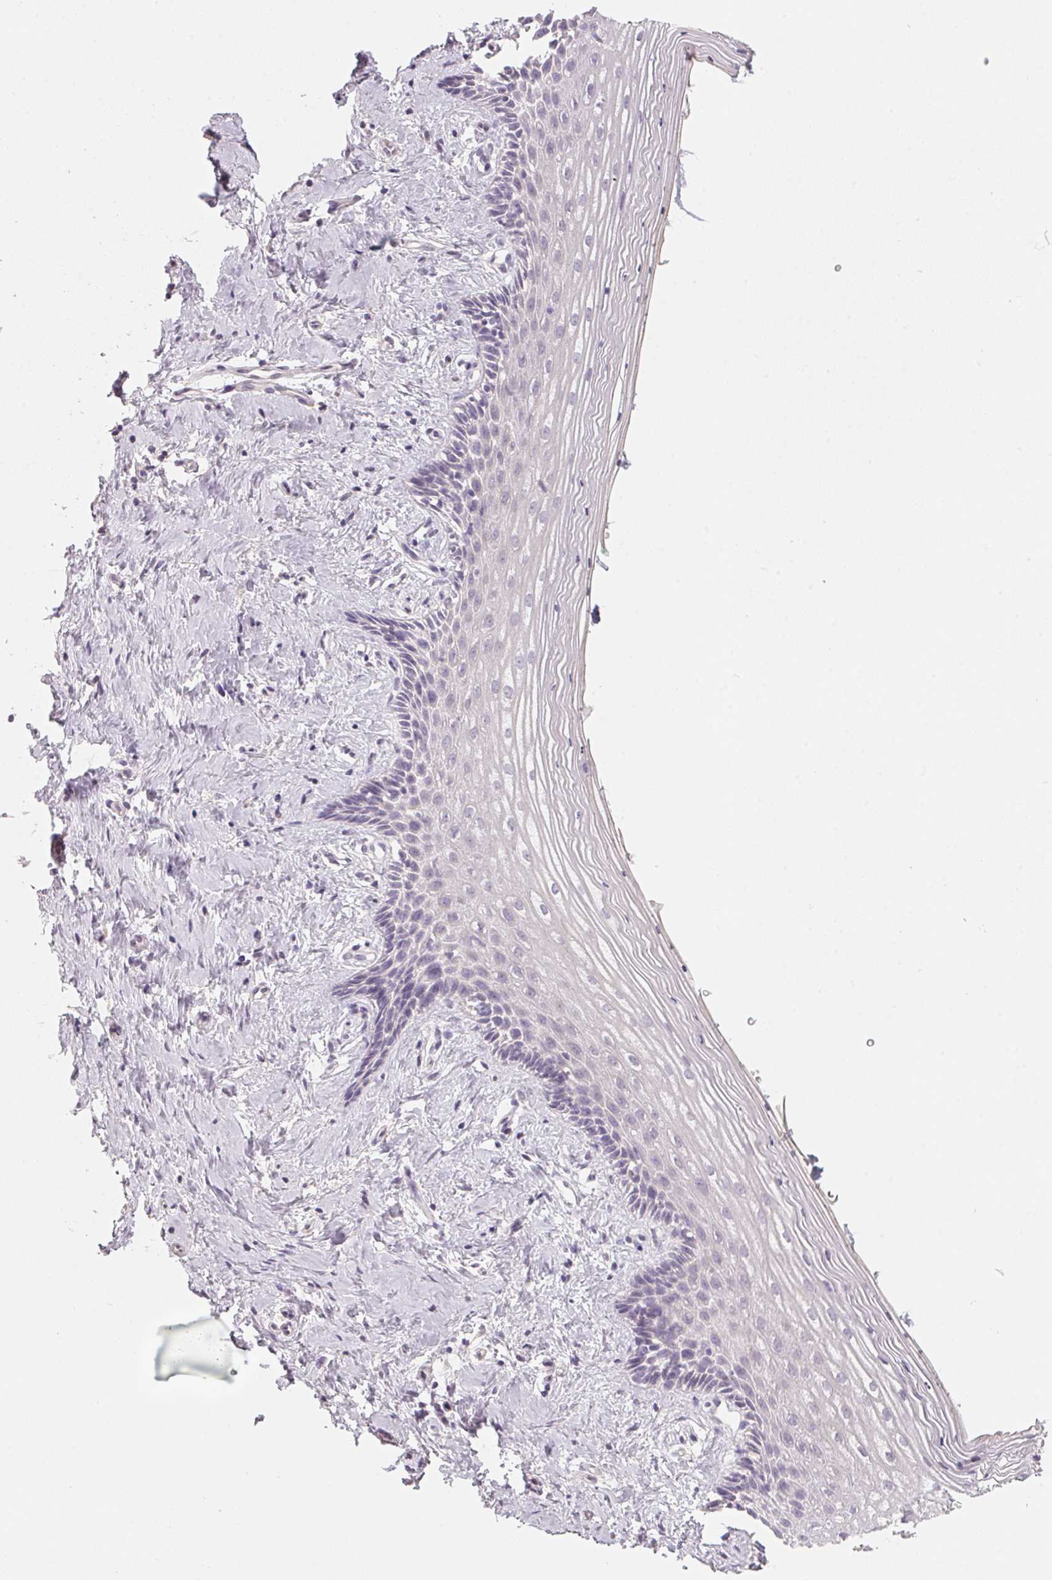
{"staining": {"intensity": "negative", "quantity": "none", "location": "none"}, "tissue": "vagina", "cell_type": "Squamous epithelial cells", "image_type": "normal", "snomed": [{"axis": "morphology", "description": "Normal tissue, NOS"}, {"axis": "topography", "description": "Vagina"}], "caption": "This is an immunohistochemistry (IHC) histopathology image of benign vagina. There is no positivity in squamous epithelial cells.", "gene": "TREH", "patient": {"sex": "female", "age": 42}}